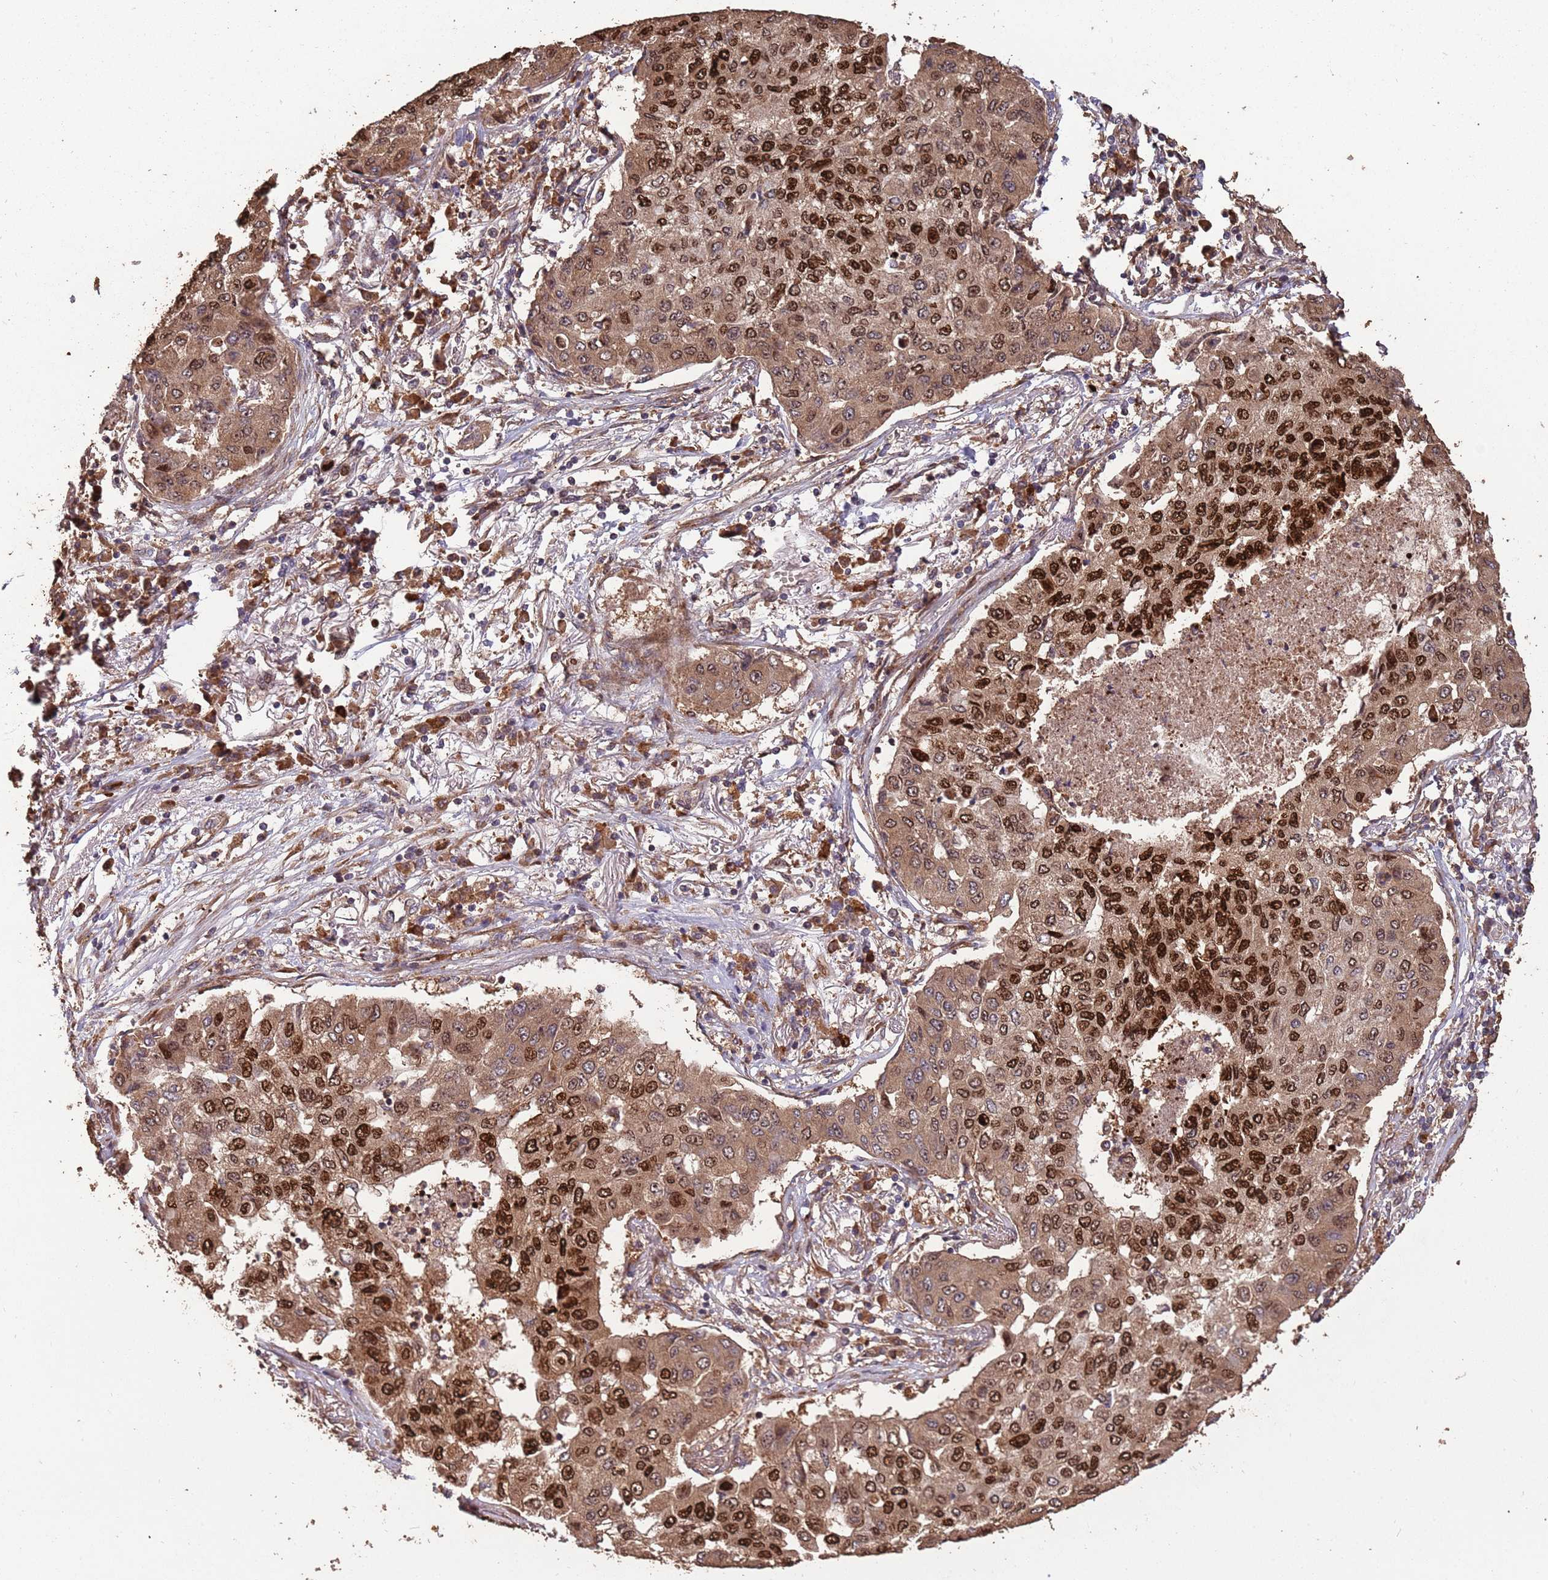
{"staining": {"intensity": "strong", "quantity": "25%-75%", "location": "cytoplasmic/membranous,nuclear"}, "tissue": "lung cancer", "cell_type": "Tumor cells", "image_type": "cancer", "snomed": [{"axis": "morphology", "description": "Squamous cell carcinoma, NOS"}, {"axis": "topography", "description": "Lung"}], "caption": "A high-resolution photomicrograph shows immunohistochemistry (IHC) staining of lung cancer (squamous cell carcinoma), which shows strong cytoplasmic/membranous and nuclear staining in approximately 25%-75% of tumor cells.", "gene": "ZNF428", "patient": {"sex": "male", "age": 74}}